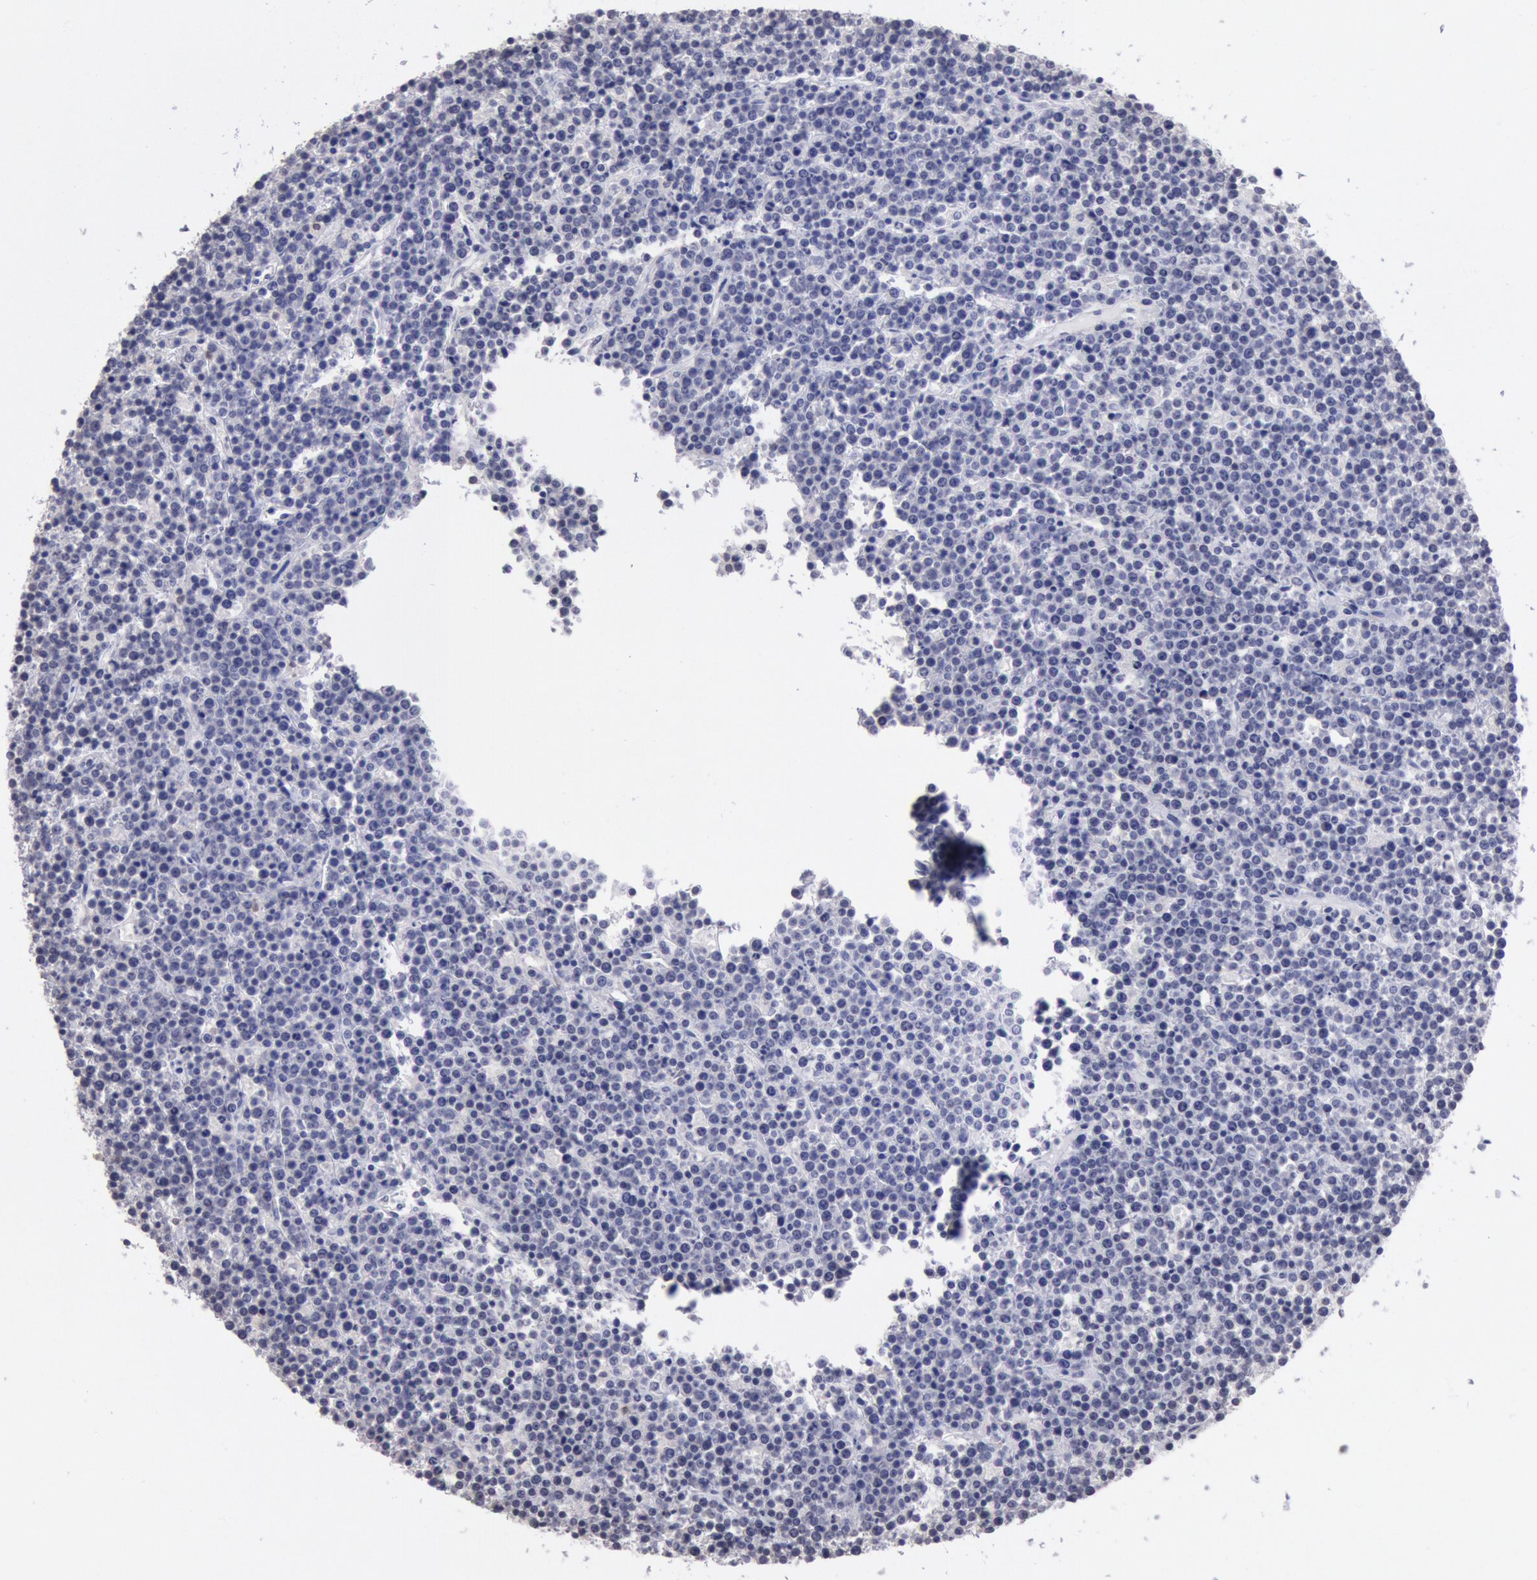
{"staining": {"intensity": "negative", "quantity": "none", "location": "none"}, "tissue": "lymphoma", "cell_type": "Tumor cells", "image_type": "cancer", "snomed": [{"axis": "morphology", "description": "Malignant lymphoma, non-Hodgkin's type, High grade"}, {"axis": "topography", "description": "Ovary"}], "caption": "Tumor cells show no significant protein positivity in malignant lymphoma, non-Hodgkin's type (high-grade).", "gene": "MYH7", "patient": {"sex": "female", "age": 56}}